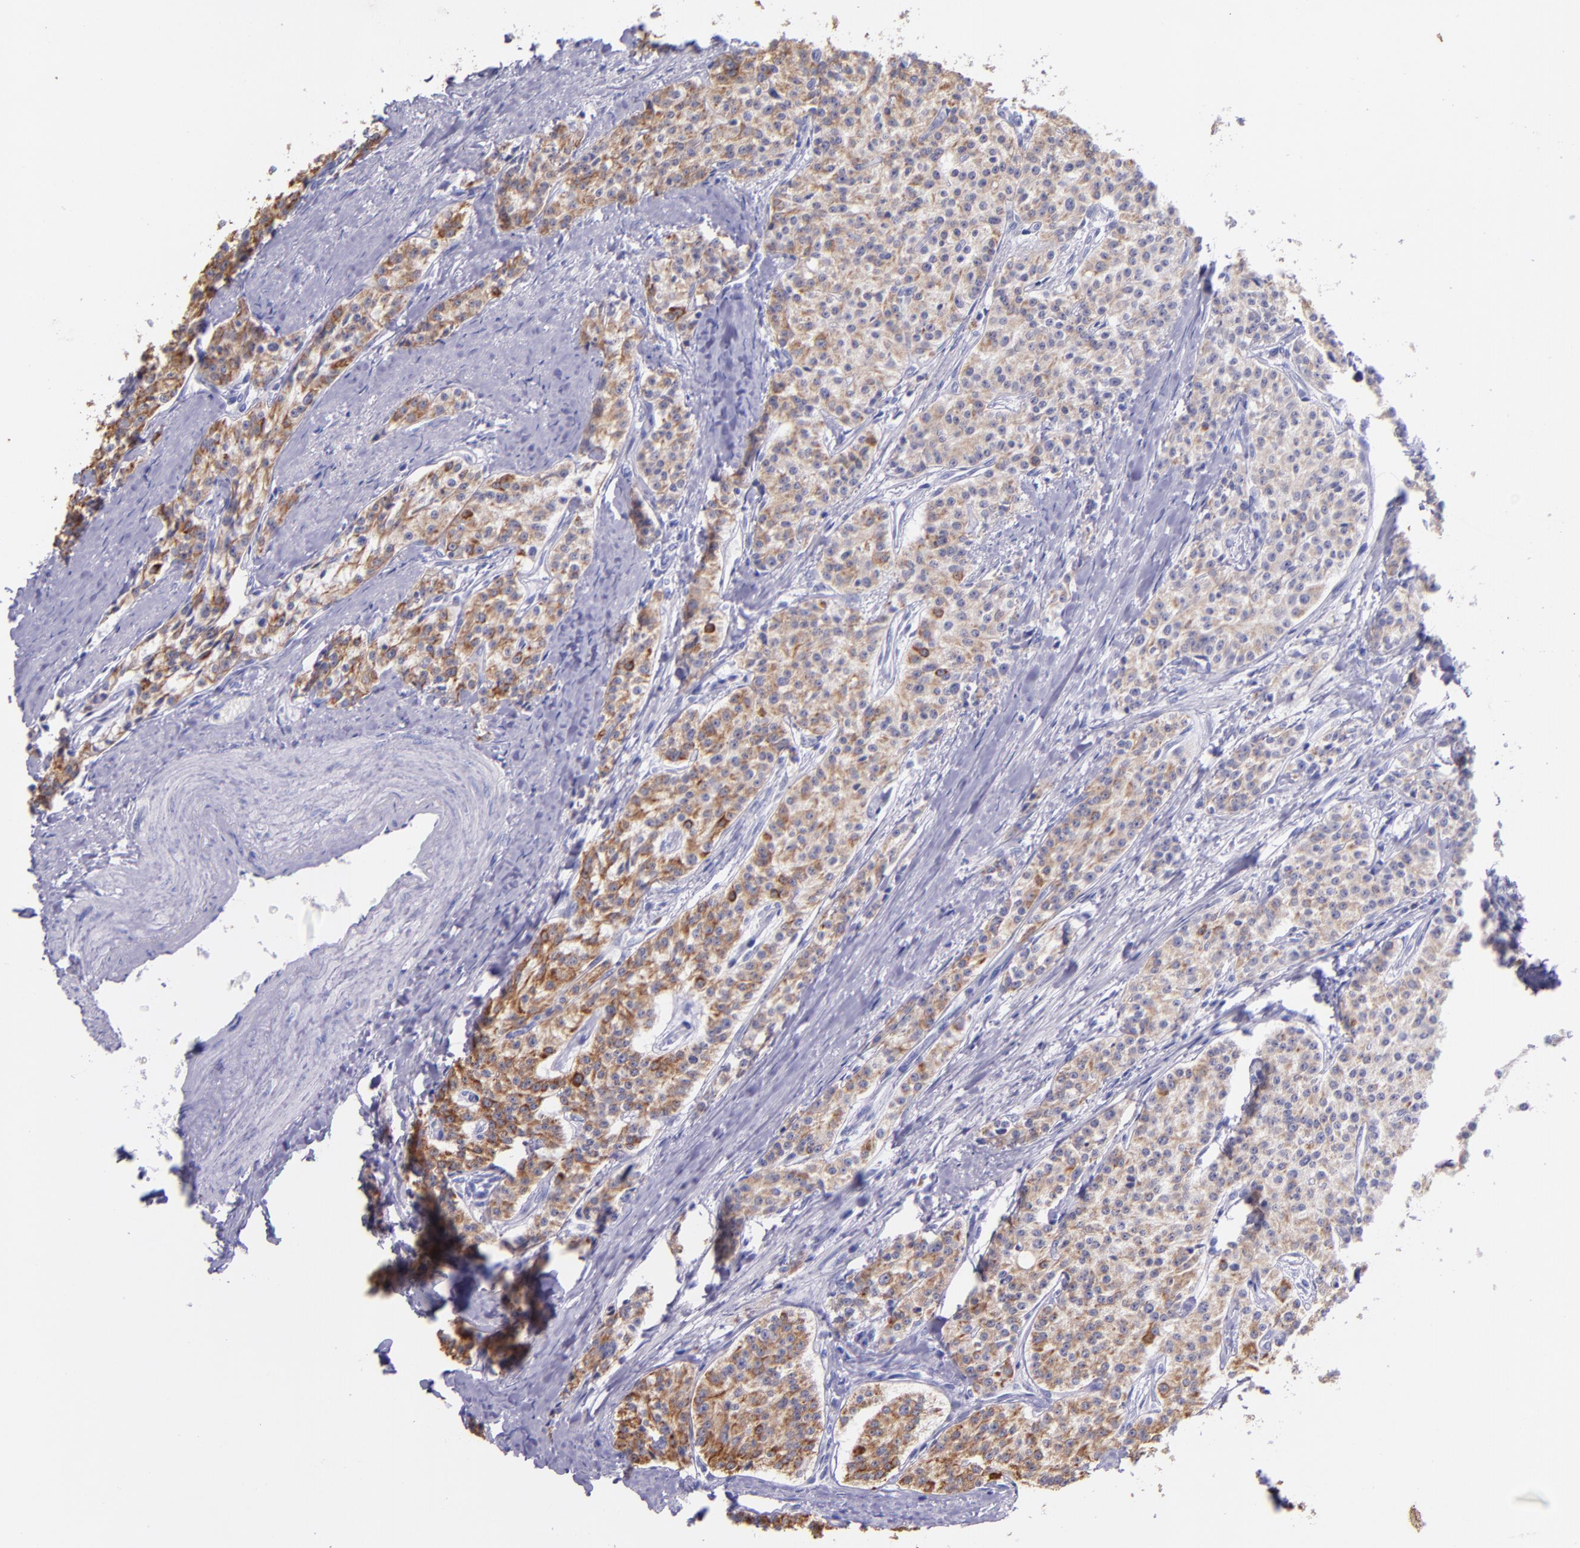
{"staining": {"intensity": "moderate", "quantity": ">75%", "location": "cytoplasmic/membranous"}, "tissue": "carcinoid", "cell_type": "Tumor cells", "image_type": "cancer", "snomed": [{"axis": "morphology", "description": "Carcinoid, malignant, NOS"}, {"axis": "topography", "description": "Stomach"}], "caption": "This is a photomicrograph of immunohistochemistry staining of carcinoid, which shows moderate staining in the cytoplasmic/membranous of tumor cells.", "gene": "KRT4", "patient": {"sex": "female", "age": 76}}